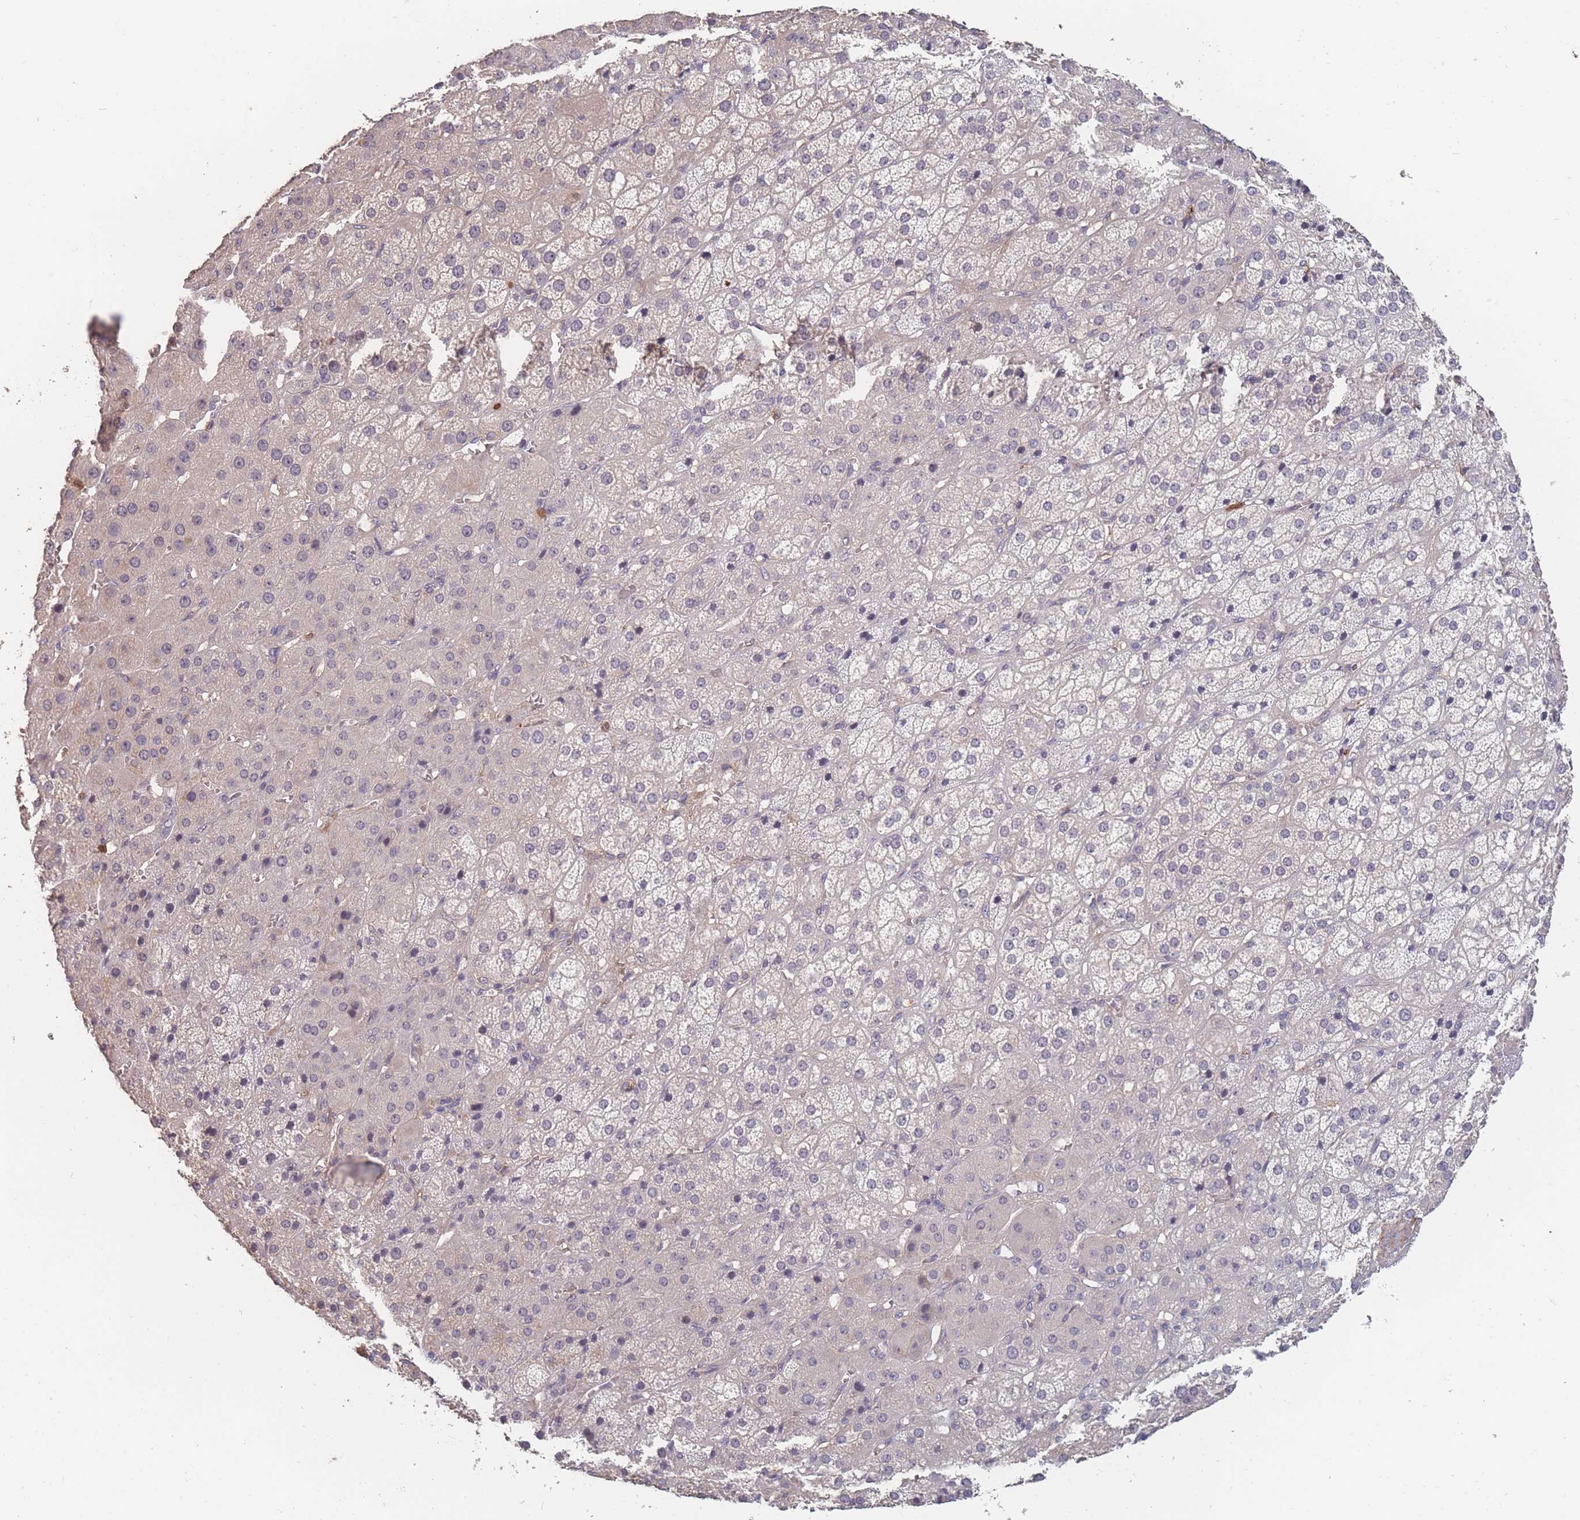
{"staining": {"intensity": "negative", "quantity": "none", "location": "none"}, "tissue": "adrenal gland", "cell_type": "Glandular cells", "image_type": "normal", "snomed": [{"axis": "morphology", "description": "Normal tissue, NOS"}, {"axis": "topography", "description": "Adrenal gland"}], "caption": "Immunohistochemical staining of benign human adrenal gland demonstrates no significant staining in glandular cells.", "gene": "BST1", "patient": {"sex": "female", "age": 57}}